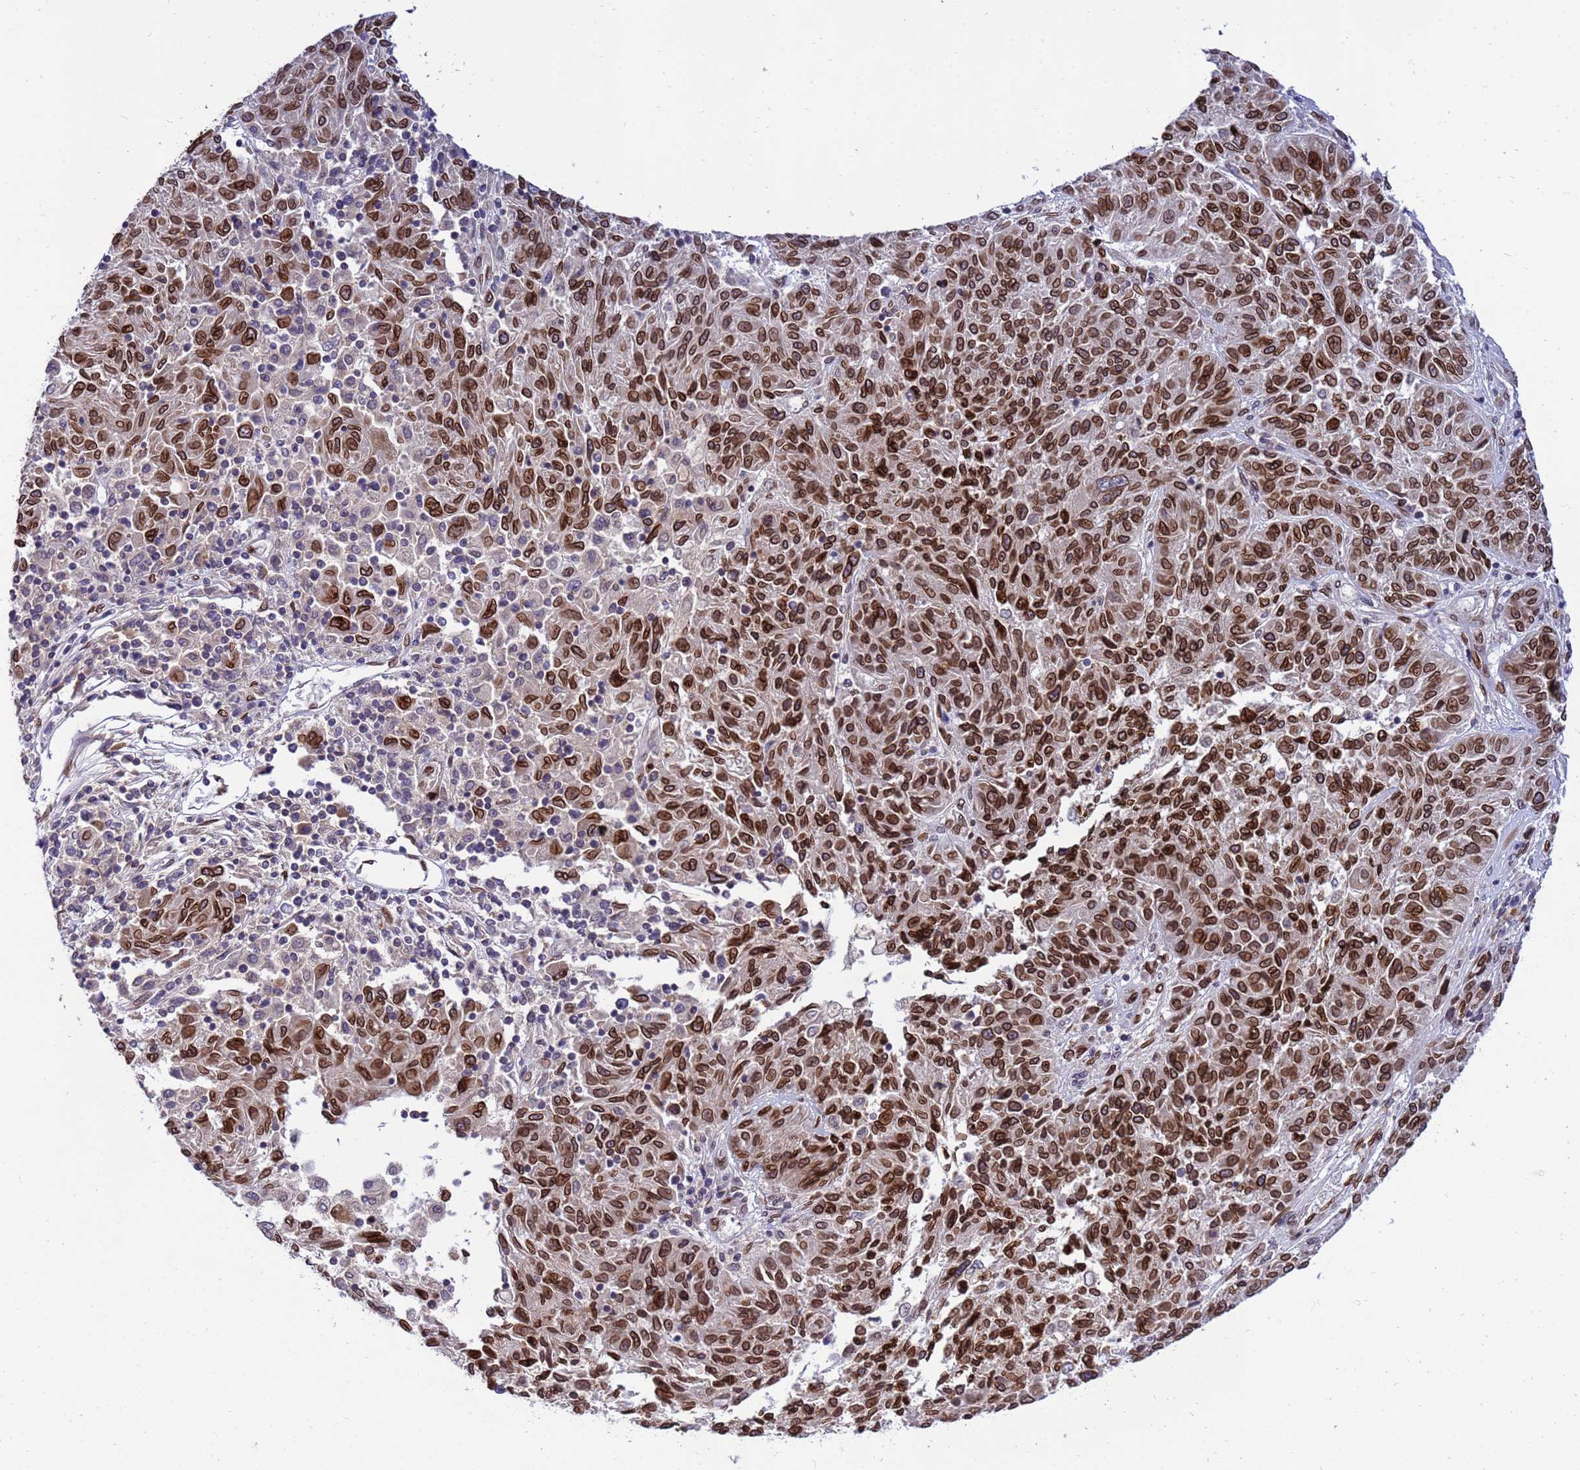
{"staining": {"intensity": "strong", "quantity": ">75%", "location": "cytoplasmic/membranous,nuclear"}, "tissue": "melanoma", "cell_type": "Tumor cells", "image_type": "cancer", "snomed": [{"axis": "morphology", "description": "Malignant melanoma, NOS"}, {"axis": "topography", "description": "Skin"}], "caption": "Immunohistochemical staining of malignant melanoma demonstrates high levels of strong cytoplasmic/membranous and nuclear staining in about >75% of tumor cells. (brown staining indicates protein expression, while blue staining denotes nuclei).", "gene": "GPR135", "patient": {"sex": "male", "age": 53}}